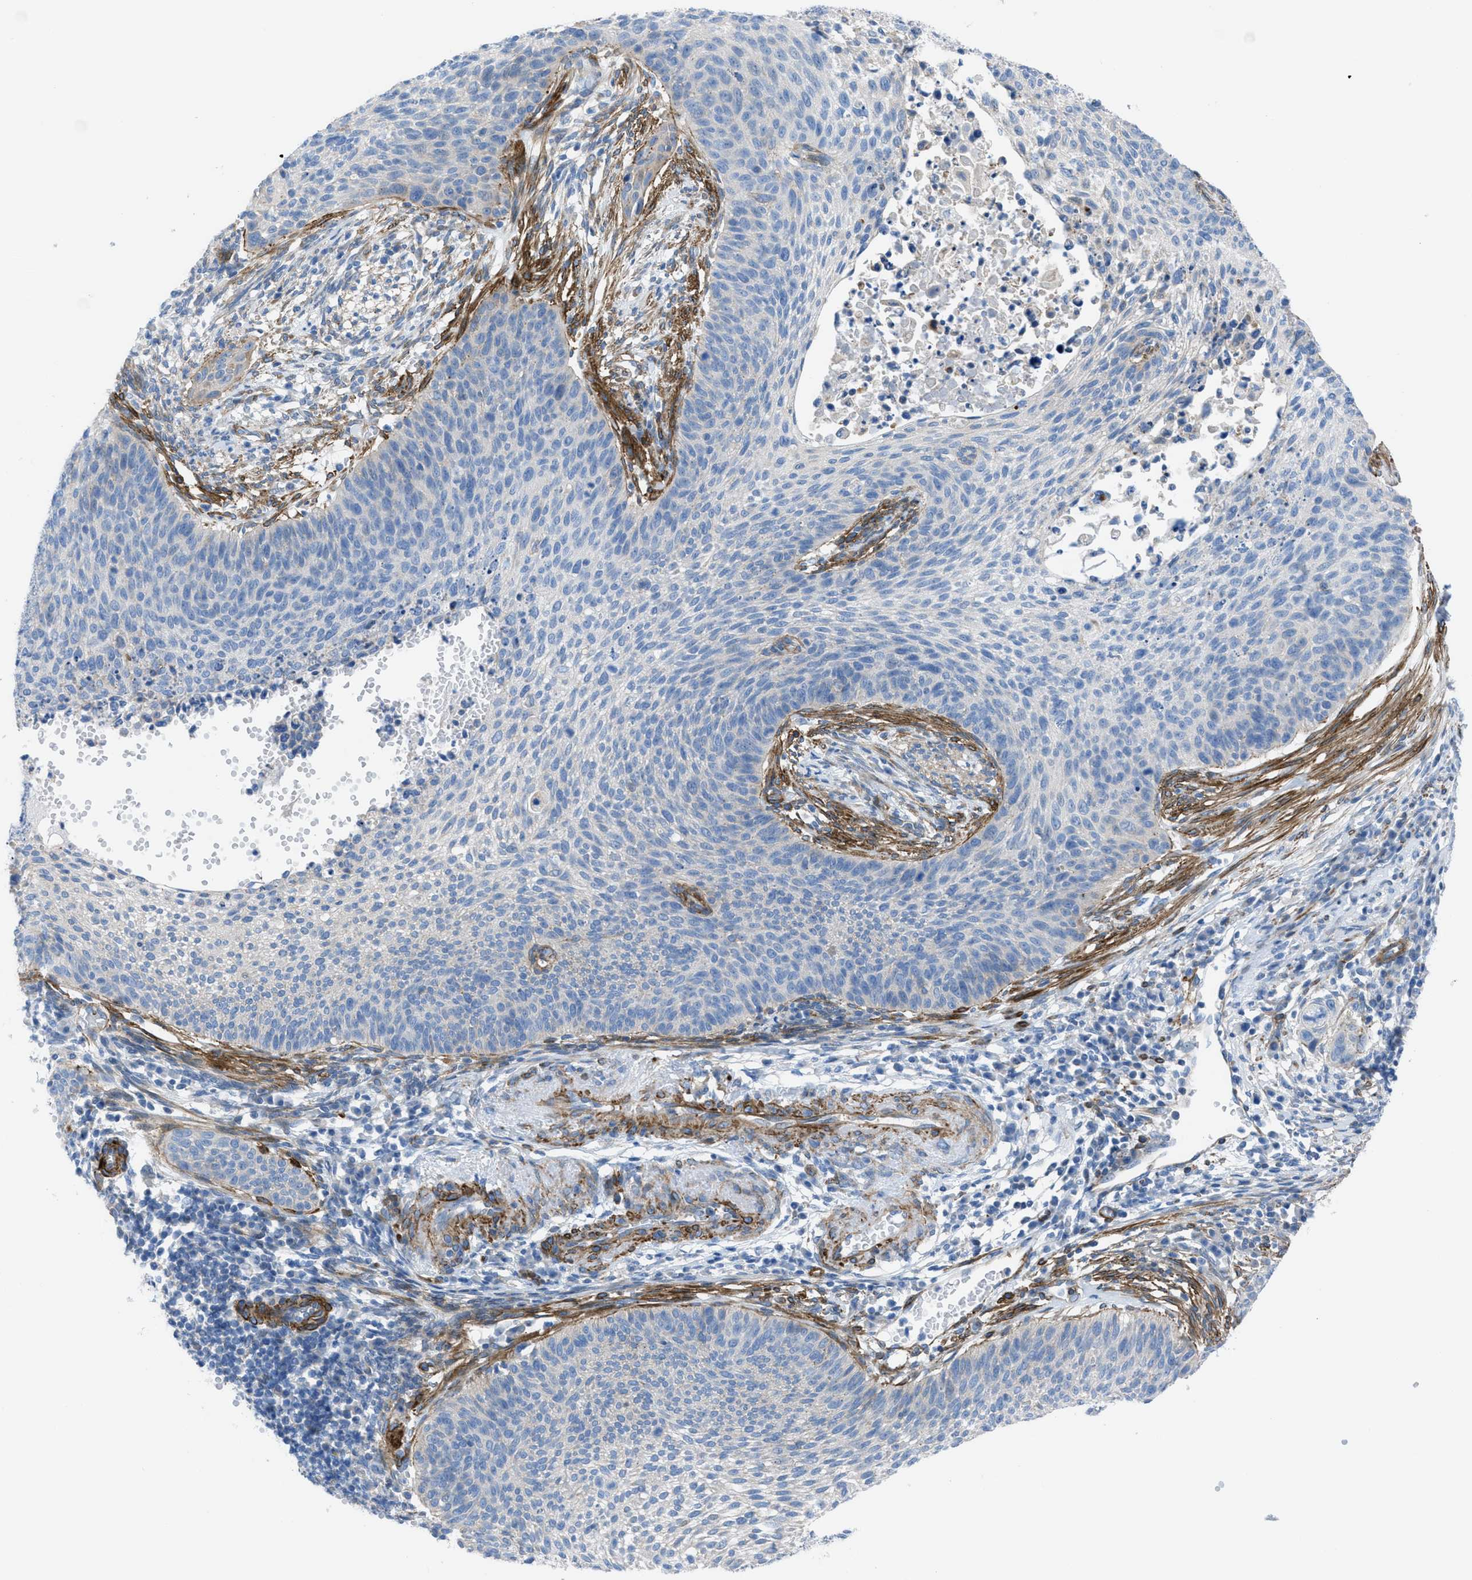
{"staining": {"intensity": "negative", "quantity": "none", "location": "none"}, "tissue": "cervical cancer", "cell_type": "Tumor cells", "image_type": "cancer", "snomed": [{"axis": "morphology", "description": "Squamous cell carcinoma, NOS"}, {"axis": "topography", "description": "Cervix"}], "caption": "Image shows no significant protein staining in tumor cells of cervical cancer (squamous cell carcinoma). The staining is performed using DAB brown chromogen with nuclei counter-stained in using hematoxylin.", "gene": "KCNH7", "patient": {"sex": "female", "age": 70}}